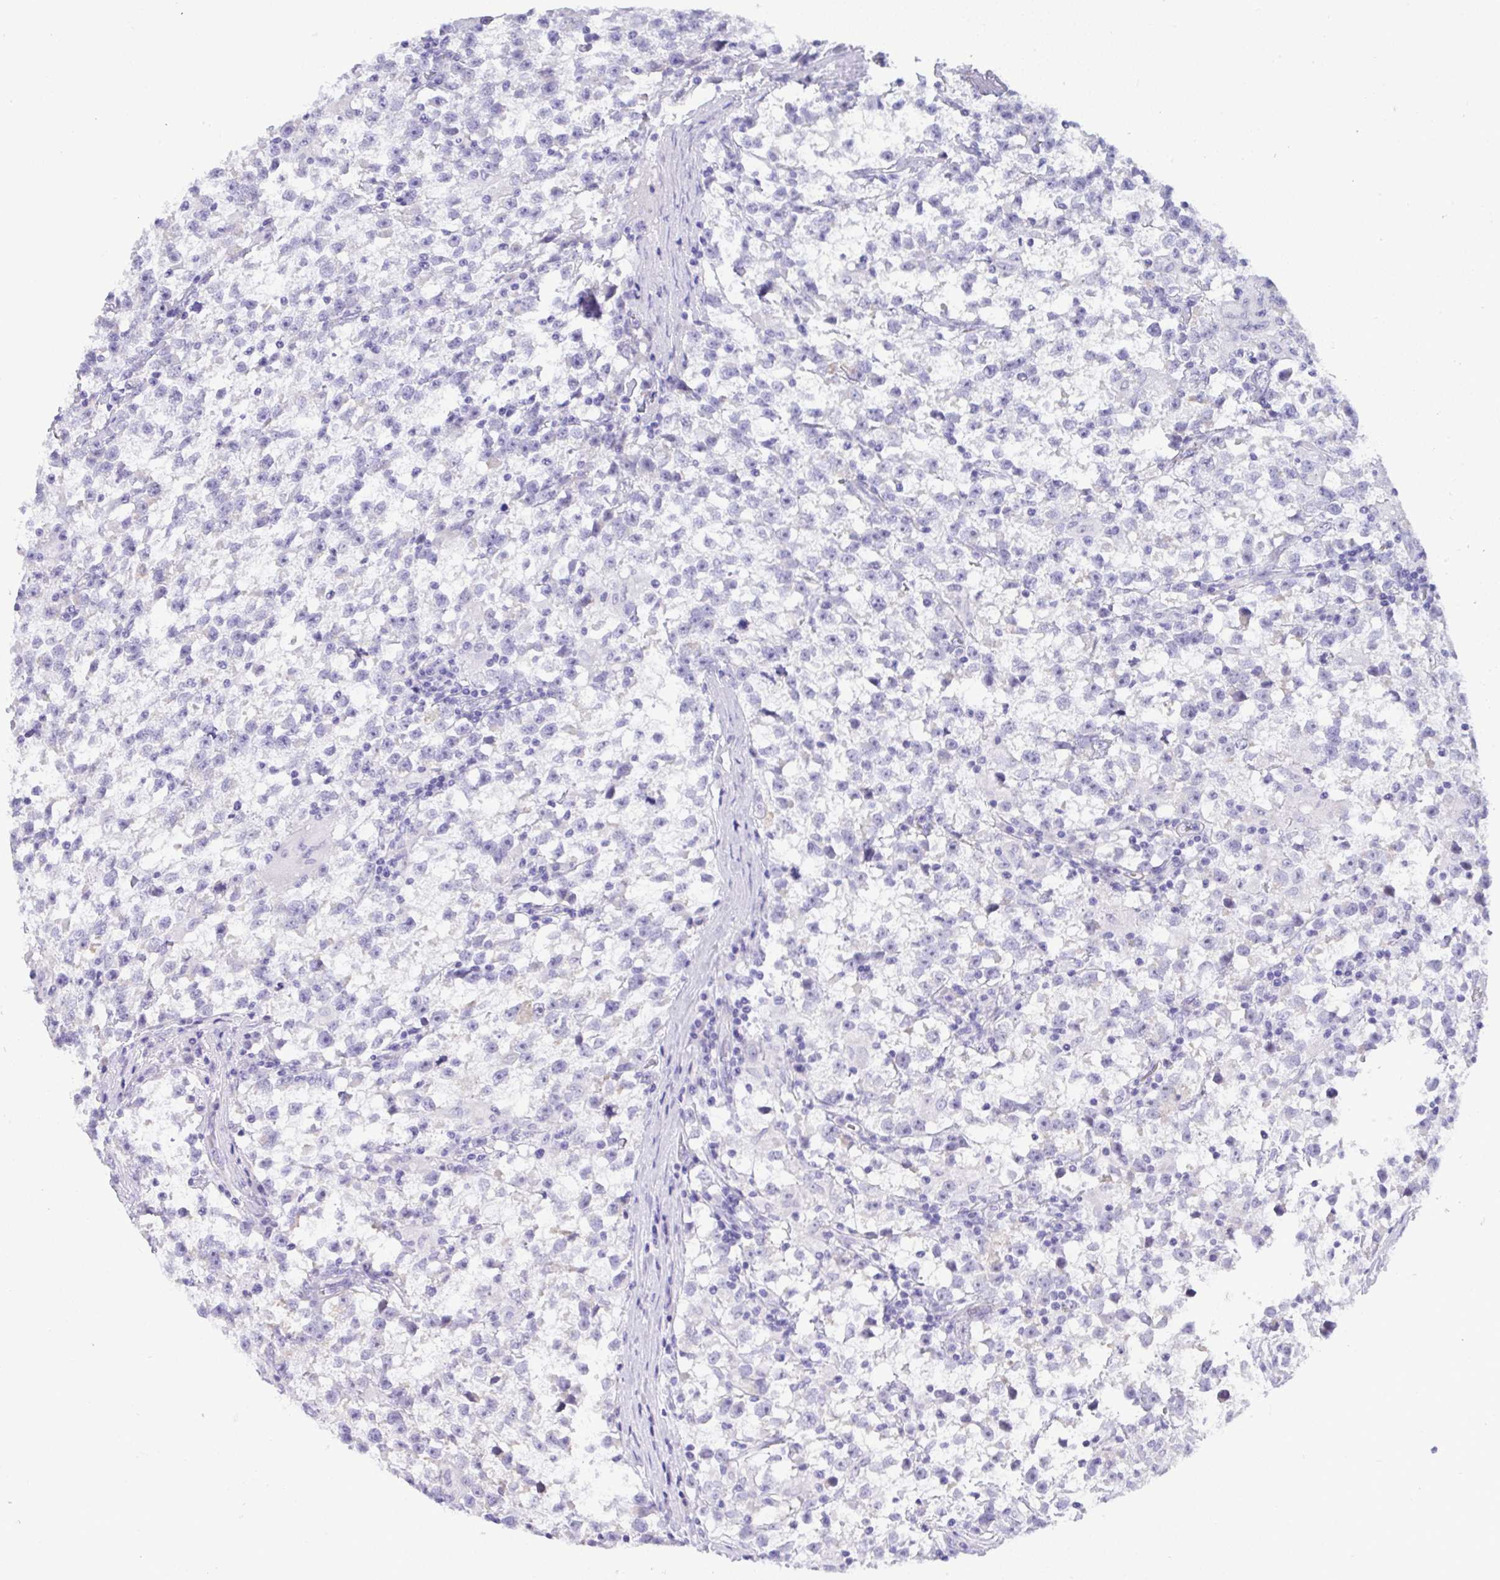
{"staining": {"intensity": "negative", "quantity": "none", "location": "none"}, "tissue": "testis cancer", "cell_type": "Tumor cells", "image_type": "cancer", "snomed": [{"axis": "morphology", "description": "Seminoma, NOS"}, {"axis": "topography", "description": "Testis"}], "caption": "High power microscopy image of an immunohistochemistry image of testis seminoma, revealing no significant positivity in tumor cells.", "gene": "YBX2", "patient": {"sex": "male", "age": 31}}